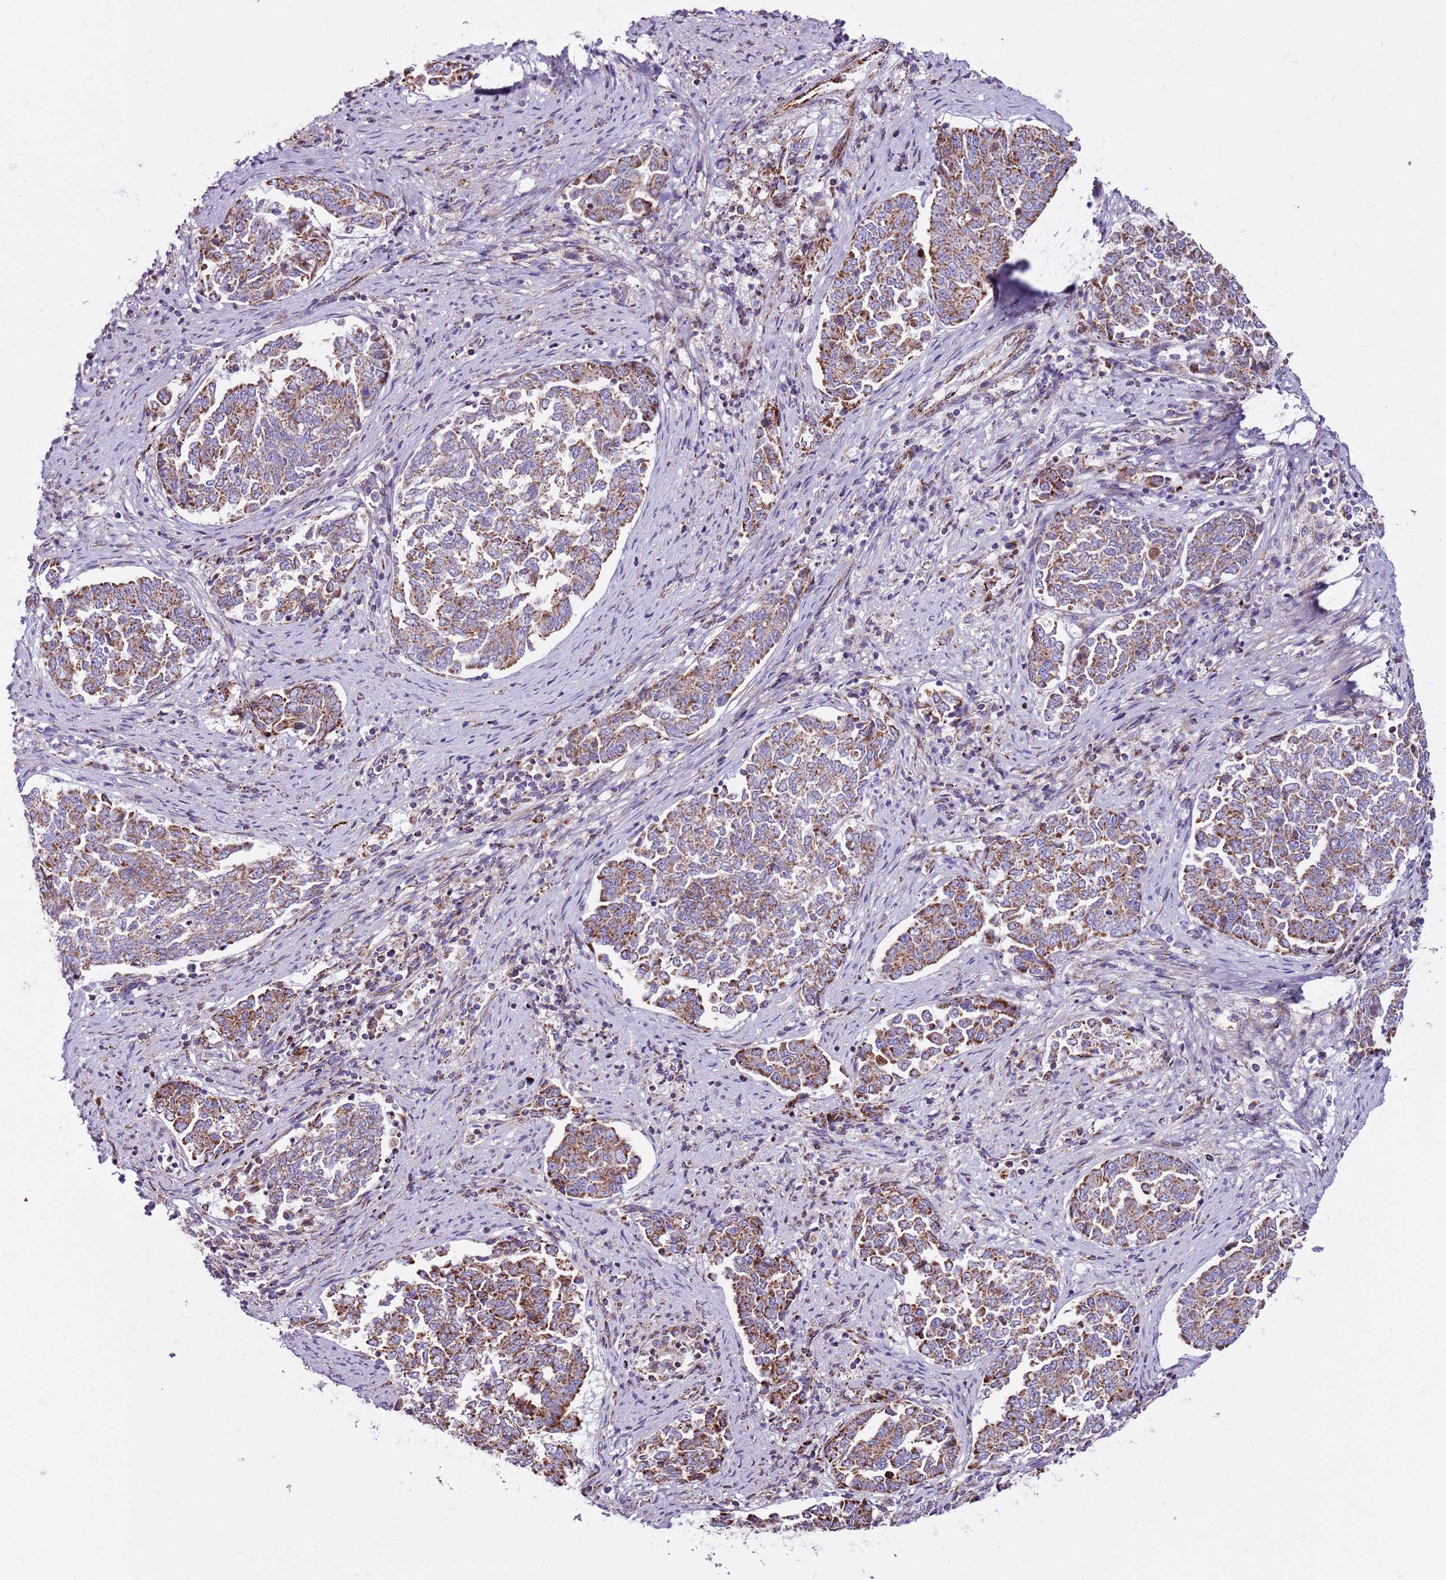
{"staining": {"intensity": "strong", "quantity": ">75%", "location": "cytoplasmic/membranous"}, "tissue": "endometrial cancer", "cell_type": "Tumor cells", "image_type": "cancer", "snomed": [{"axis": "morphology", "description": "Adenocarcinoma, NOS"}, {"axis": "topography", "description": "Endometrium"}], "caption": "Endometrial adenocarcinoma stained with a protein marker displays strong staining in tumor cells.", "gene": "HECTD4", "patient": {"sex": "female", "age": 80}}